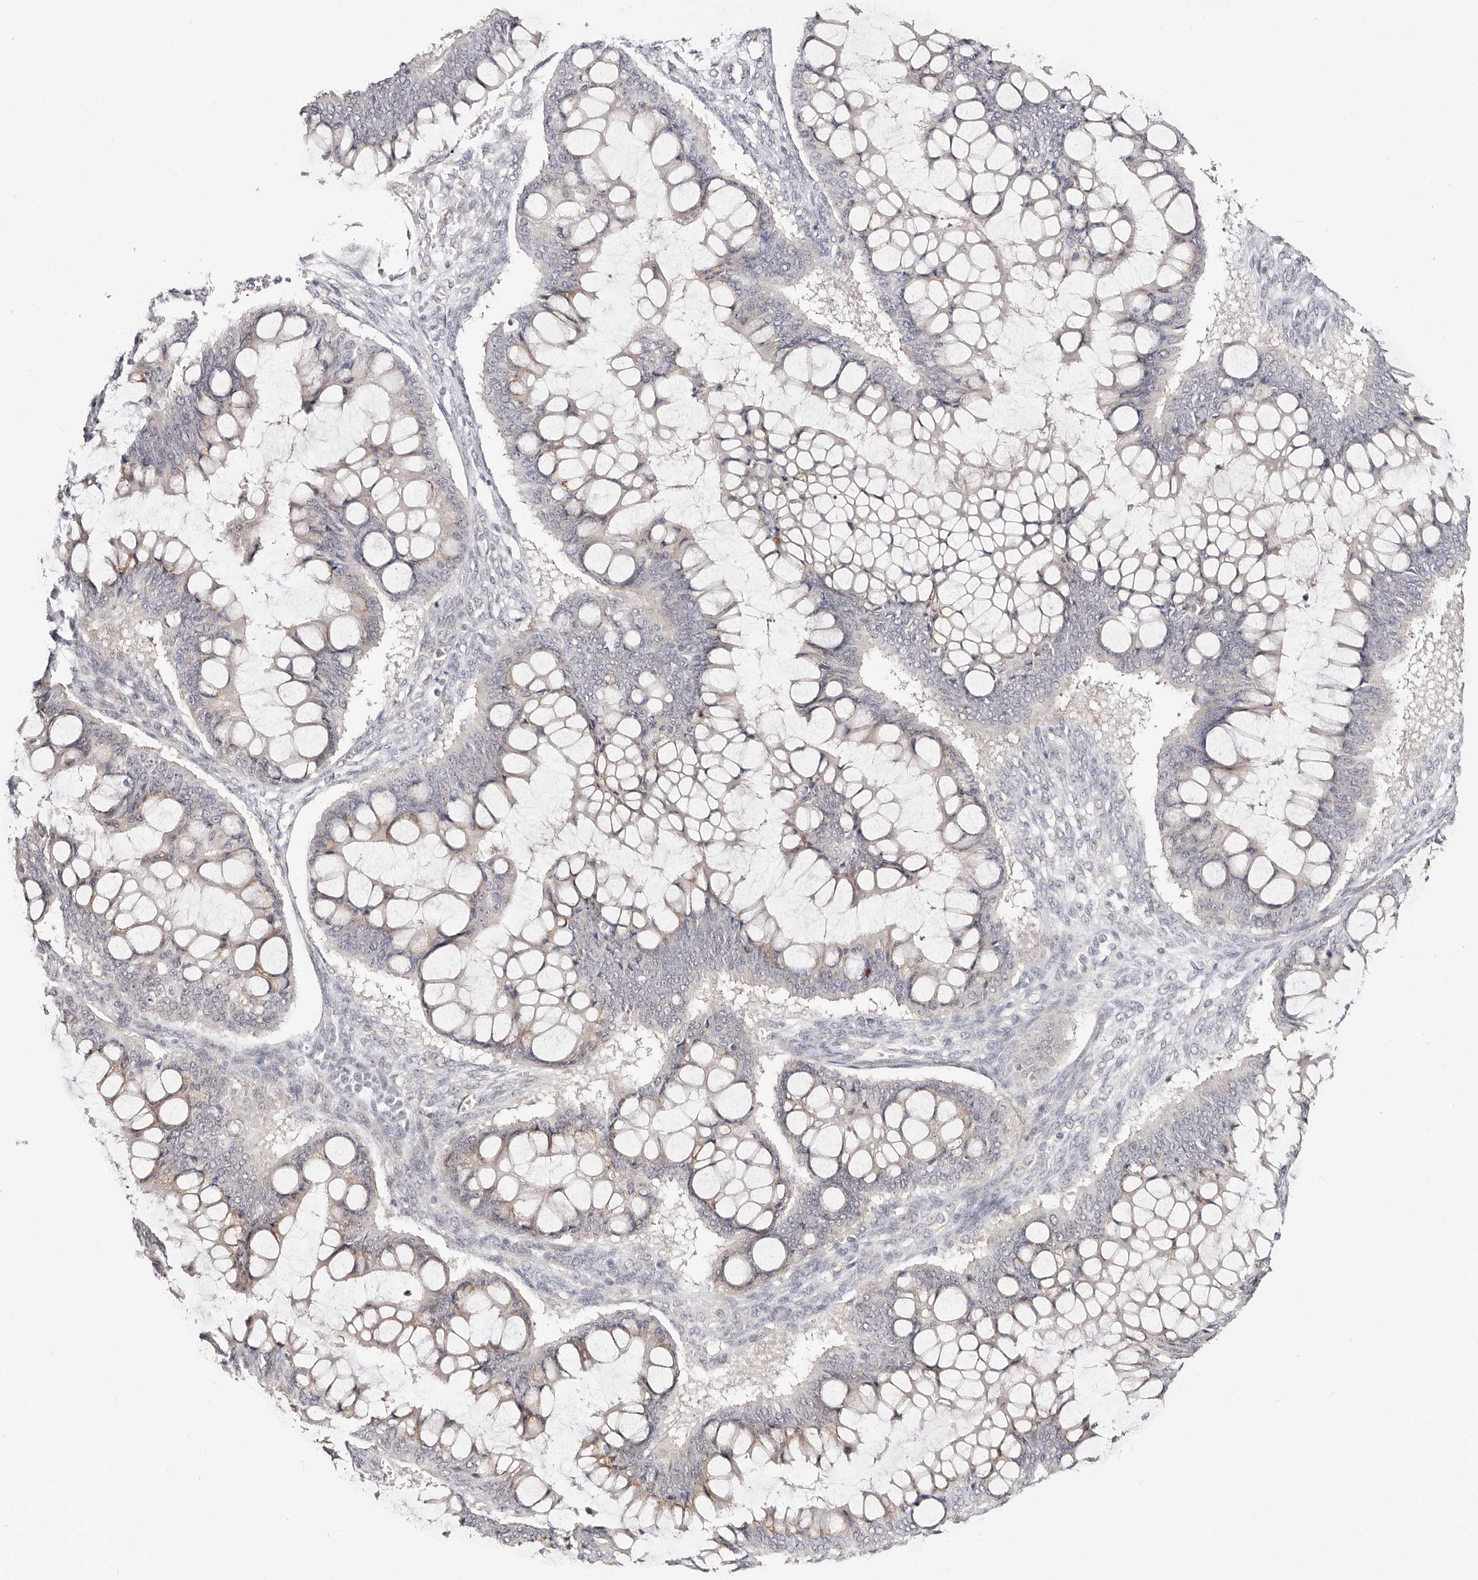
{"staining": {"intensity": "moderate", "quantity": "<25%", "location": "cytoplasmic/membranous"}, "tissue": "ovarian cancer", "cell_type": "Tumor cells", "image_type": "cancer", "snomed": [{"axis": "morphology", "description": "Cystadenocarcinoma, mucinous, NOS"}, {"axis": "topography", "description": "Ovary"}], "caption": "Protein expression analysis of ovarian mucinous cystadenocarcinoma reveals moderate cytoplasmic/membranous positivity in about <25% of tumor cells.", "gene": "VIPAS39", "patient": {"sex": "female", "age": 73}}